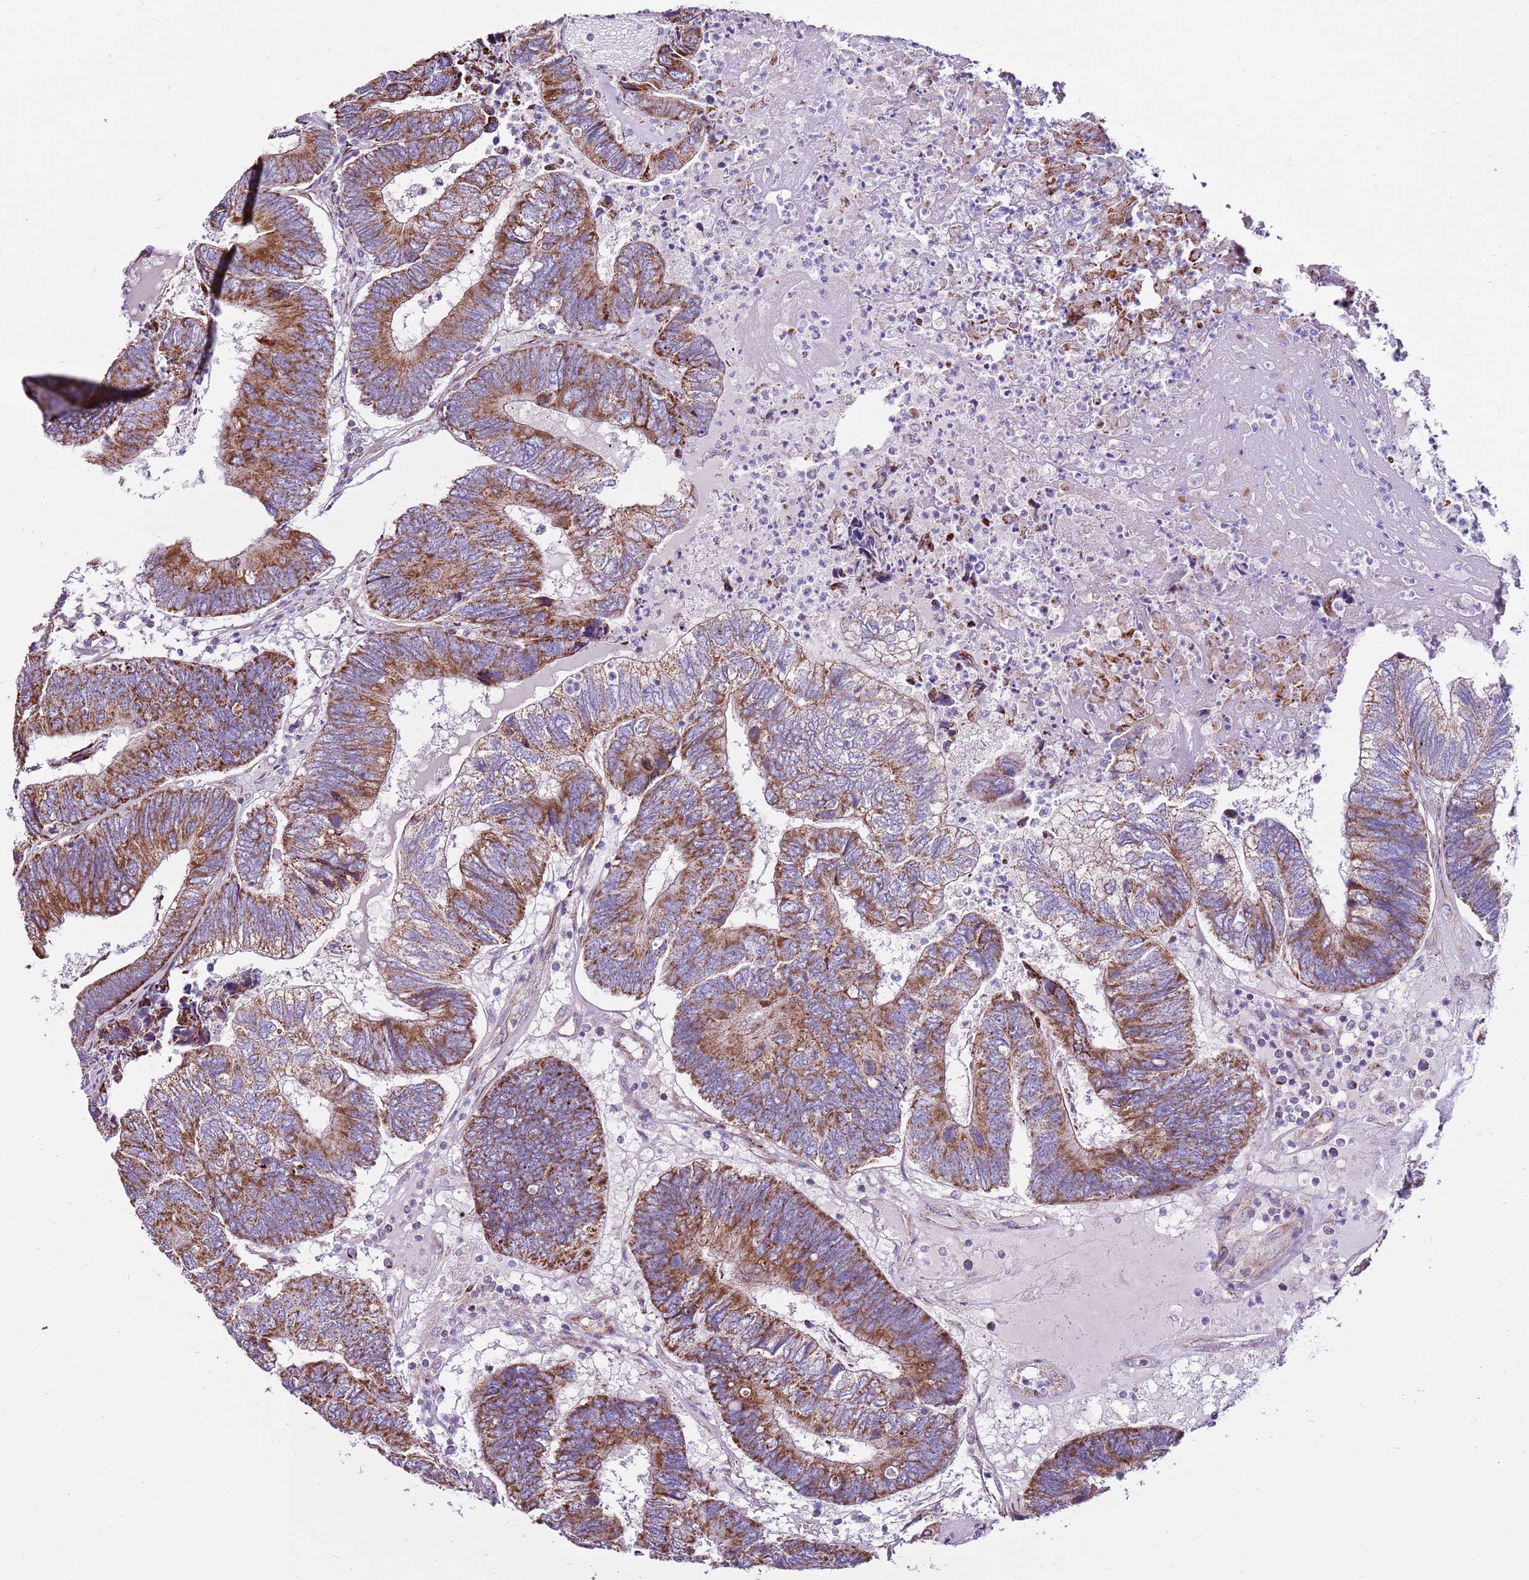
{"staining": {"intensity": "moderate", "quantity": ">75%", "location": "cytoplasmic/membranous"}, "tissue": "colorectal cancer", "cell_type": "Tumor cells", "image_type": "cancer", "snomed": [{"axis": "morphology", "description": "Adenocarcinoma, NOS"}, {"axis": "topography", "description": "Colon"}], "caption": "Human colorectal cancer (adenocarcinoma) stained for a protein (brown) reveals moderate cytoplasmic/membranous positive expression in approximately >75% of tumor cells.", "gene": "HECTD4", "patient": {"sex": "female", "age": 67}}